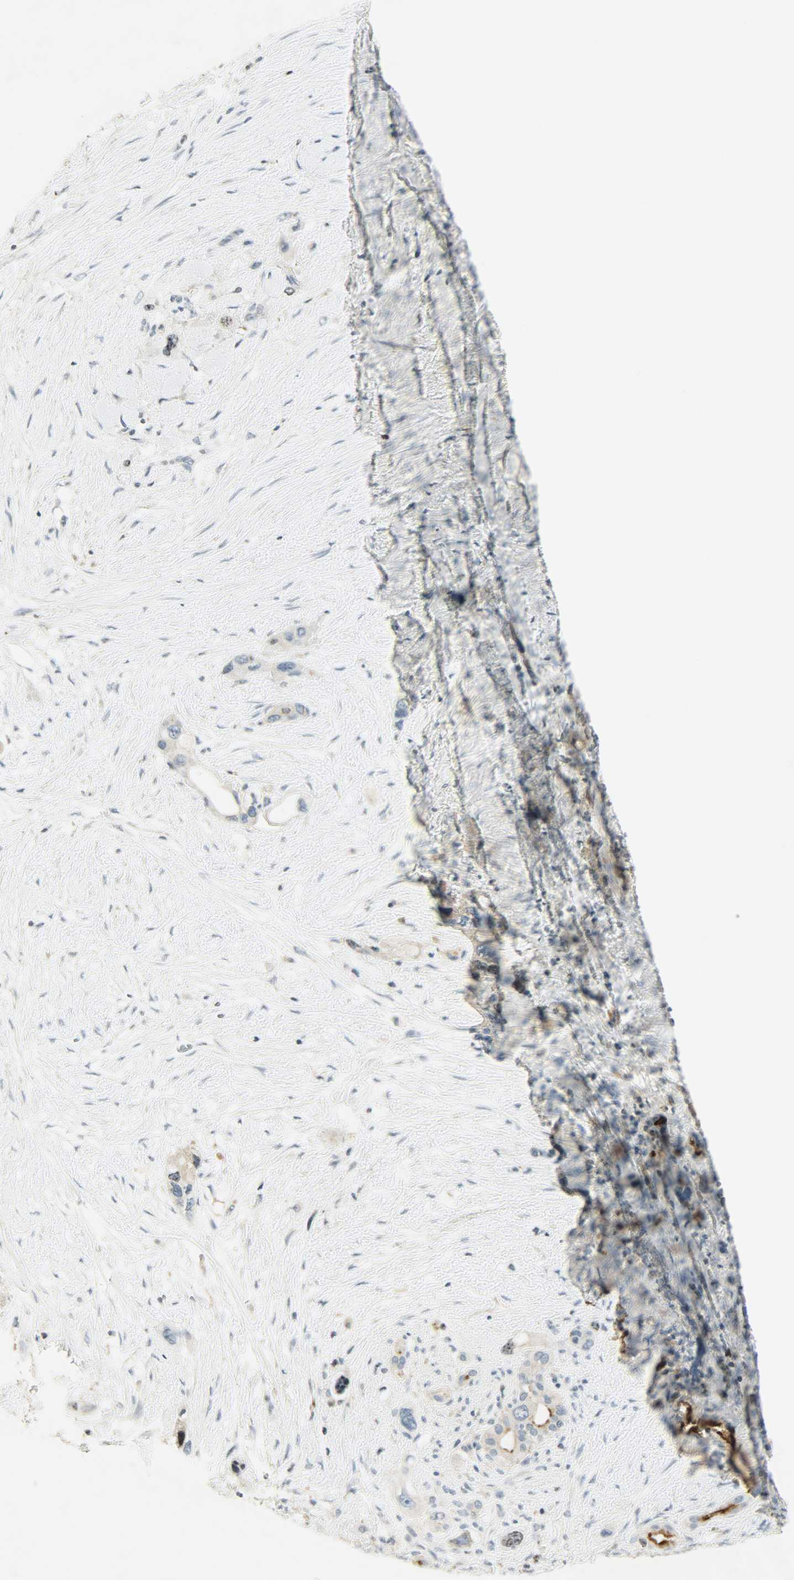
{"staining": {"intensity": "strong", "quantity": "<25%", "location": "nuclear"}, "tissue": "pancreatic cancer", "cell_type": "Tumor cells", "image_type": "cancer", "snomed": [{"axis": "morphology", "description": "Adenocarcinoma, NOS"}, {"axis": "topography", "description": "Pancreas"}], "caption": "There is medium levels of strong nuclear expression in tumor cells of adenocarcinoma (pancreatic), as demonstrated by immunohistochemical staining (brown color).", "gene": "AURKB", "patient": {"sex": "male", "age": 46}}